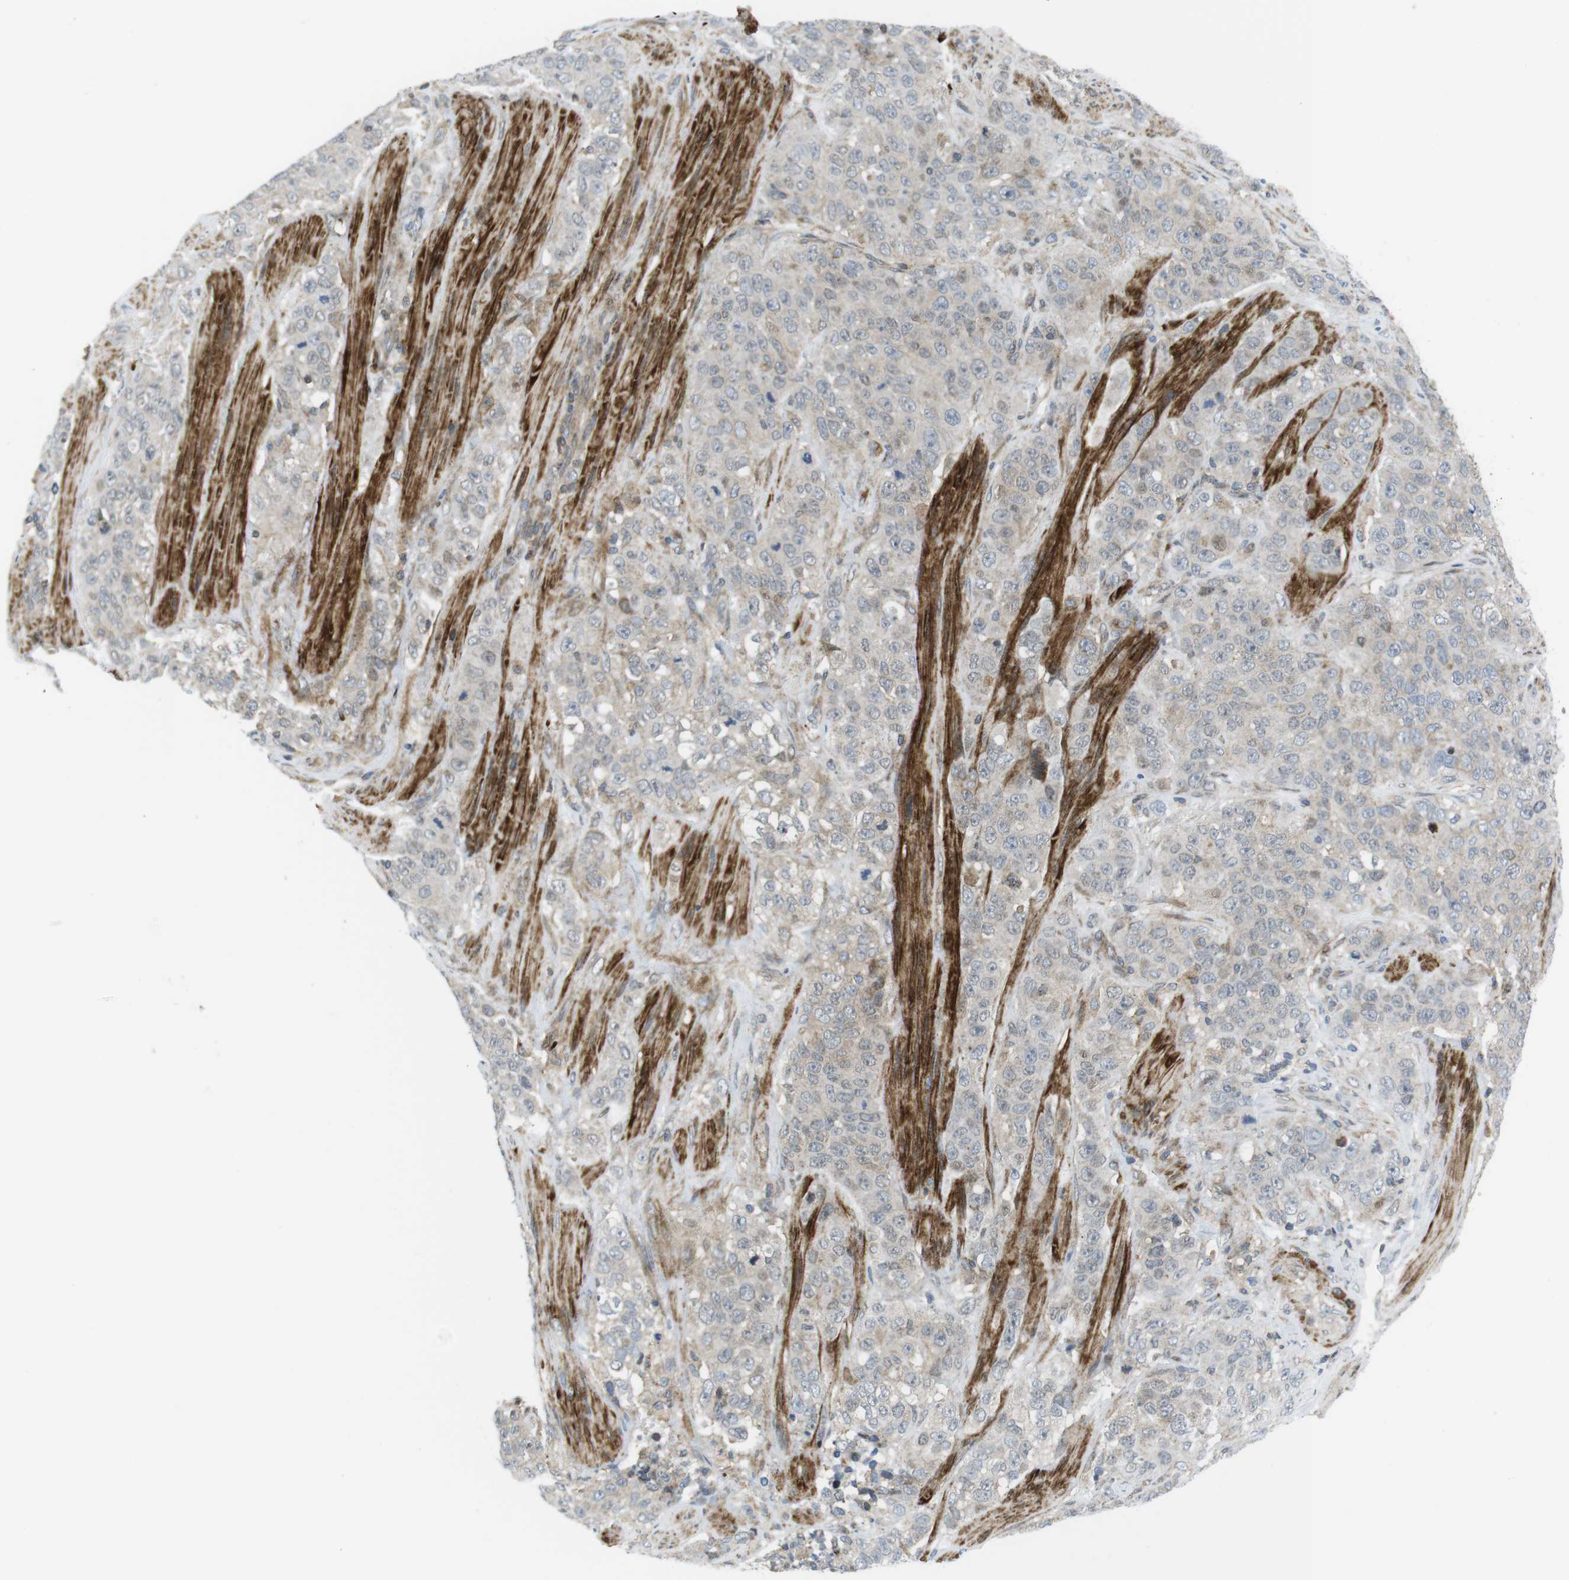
{"staining": {"intensity": "negative", "quantity": "none", "location": "none"}, "tissue": "stomach cancer", "cell_type": "Tumor cells", "image_type": "cancer", "snomed": [{"axis": "morphology", "description": "Adenocarcinoma, NOS"}, {"axis": "topography", "description": "Stomach"}], "caption": "DAB (3,3'-diaminobenzidine) immunohistochemical staining of adenocarcinoma (stomach) reveals no significant expression in tumor cells.", "gene": "CUL7", "patient": {"sex": "male", "age": 48}}